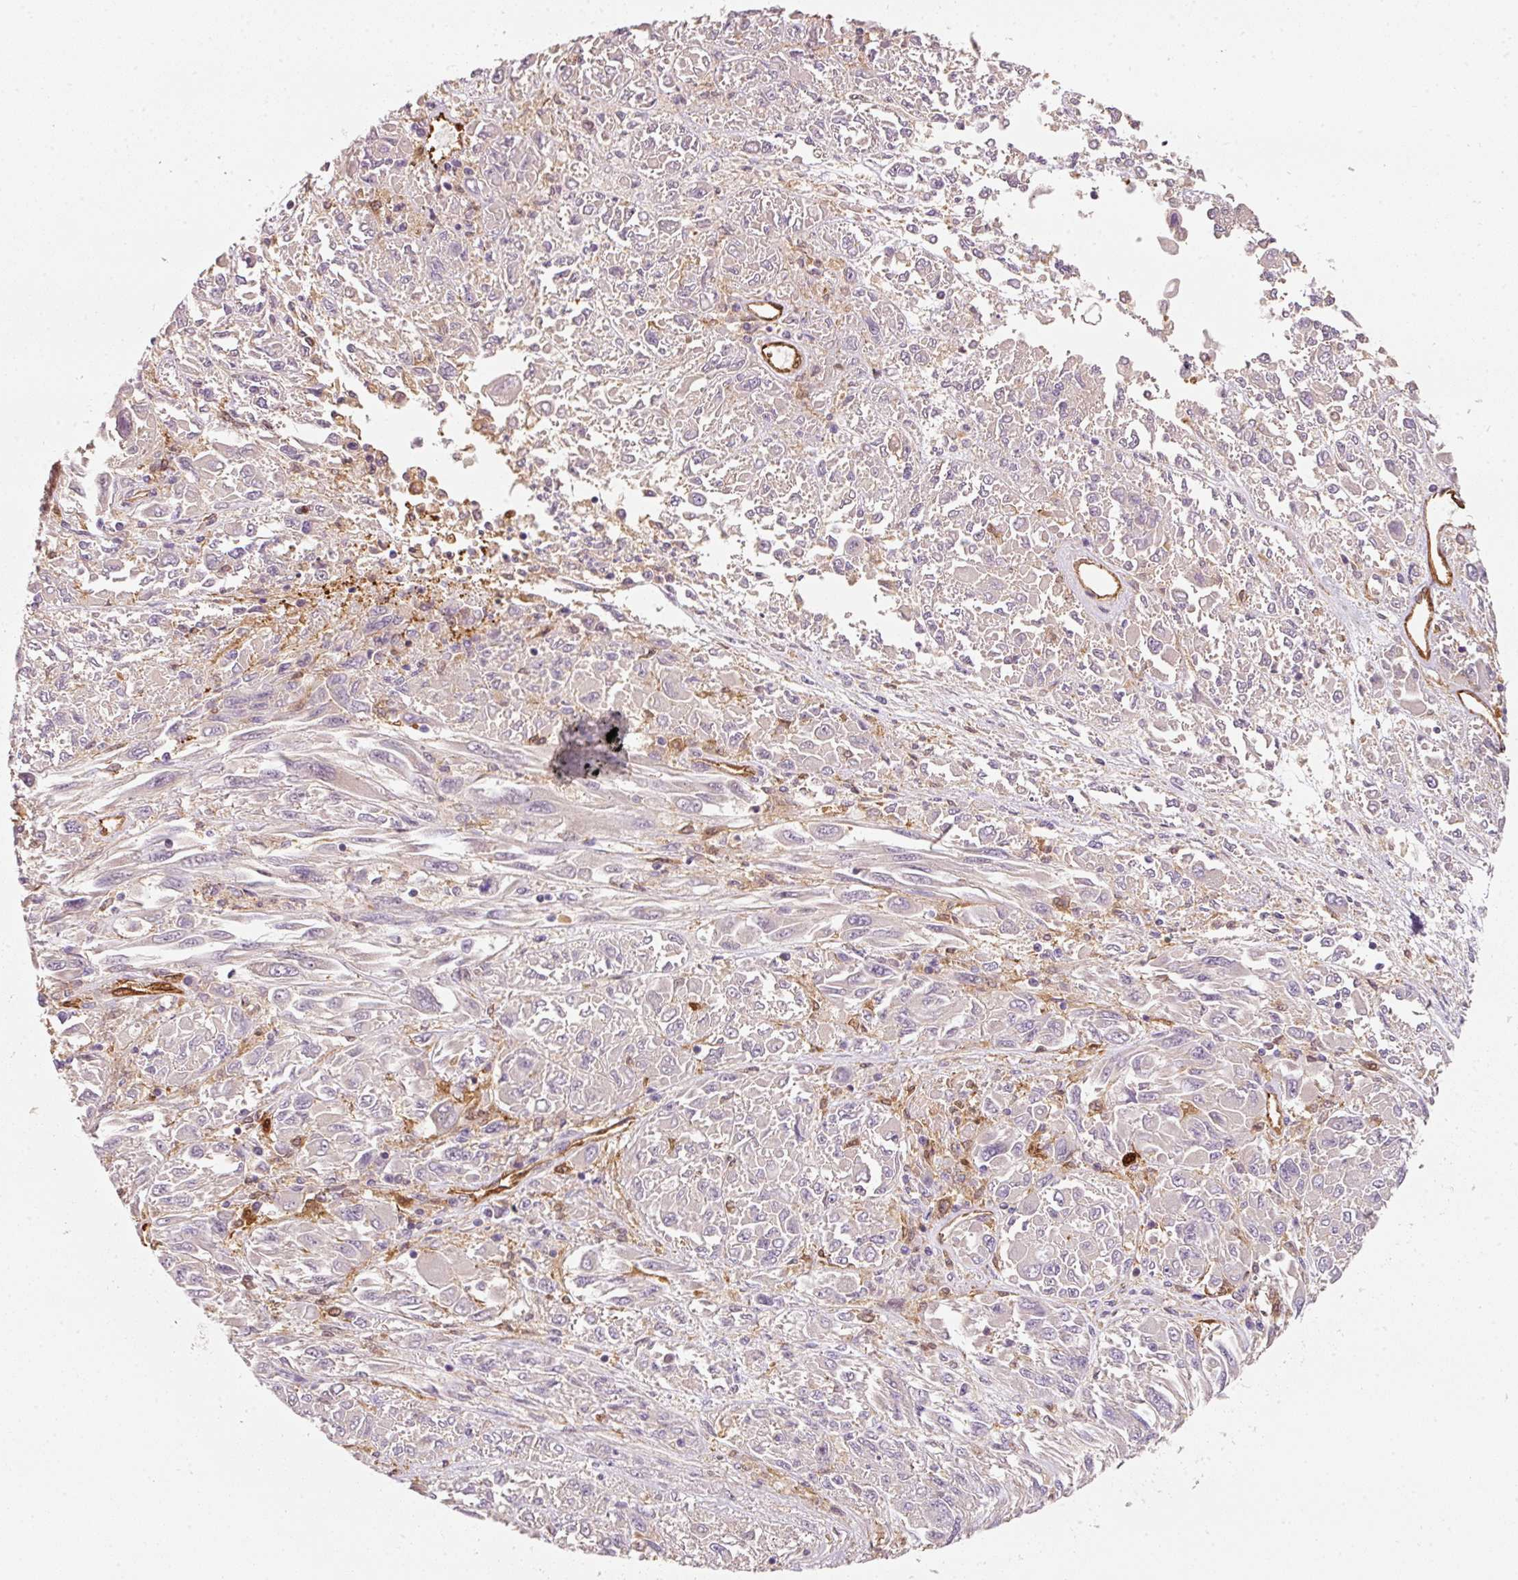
{"staining": {"intensity": "negative", "quantity": "none", "location": "none"}, "tissue": "melanoma", "cell_type": "Tumor cells", "image_type": "cancer", "snomed": [{"axis": "morphology", "description": "Malignant melanoma, NOS"}, {"axis": "topography", "description": "Skin"}], "caption": "This photomicrograph is of melanoma stained with immunohistochemistry (IHC) to label a protein in brown with the nuclei are counter-stained blue. There is no positivity in tumor cells.", "gene": "IQGAP2", "patient": {"sex": "female", "age": 91}}